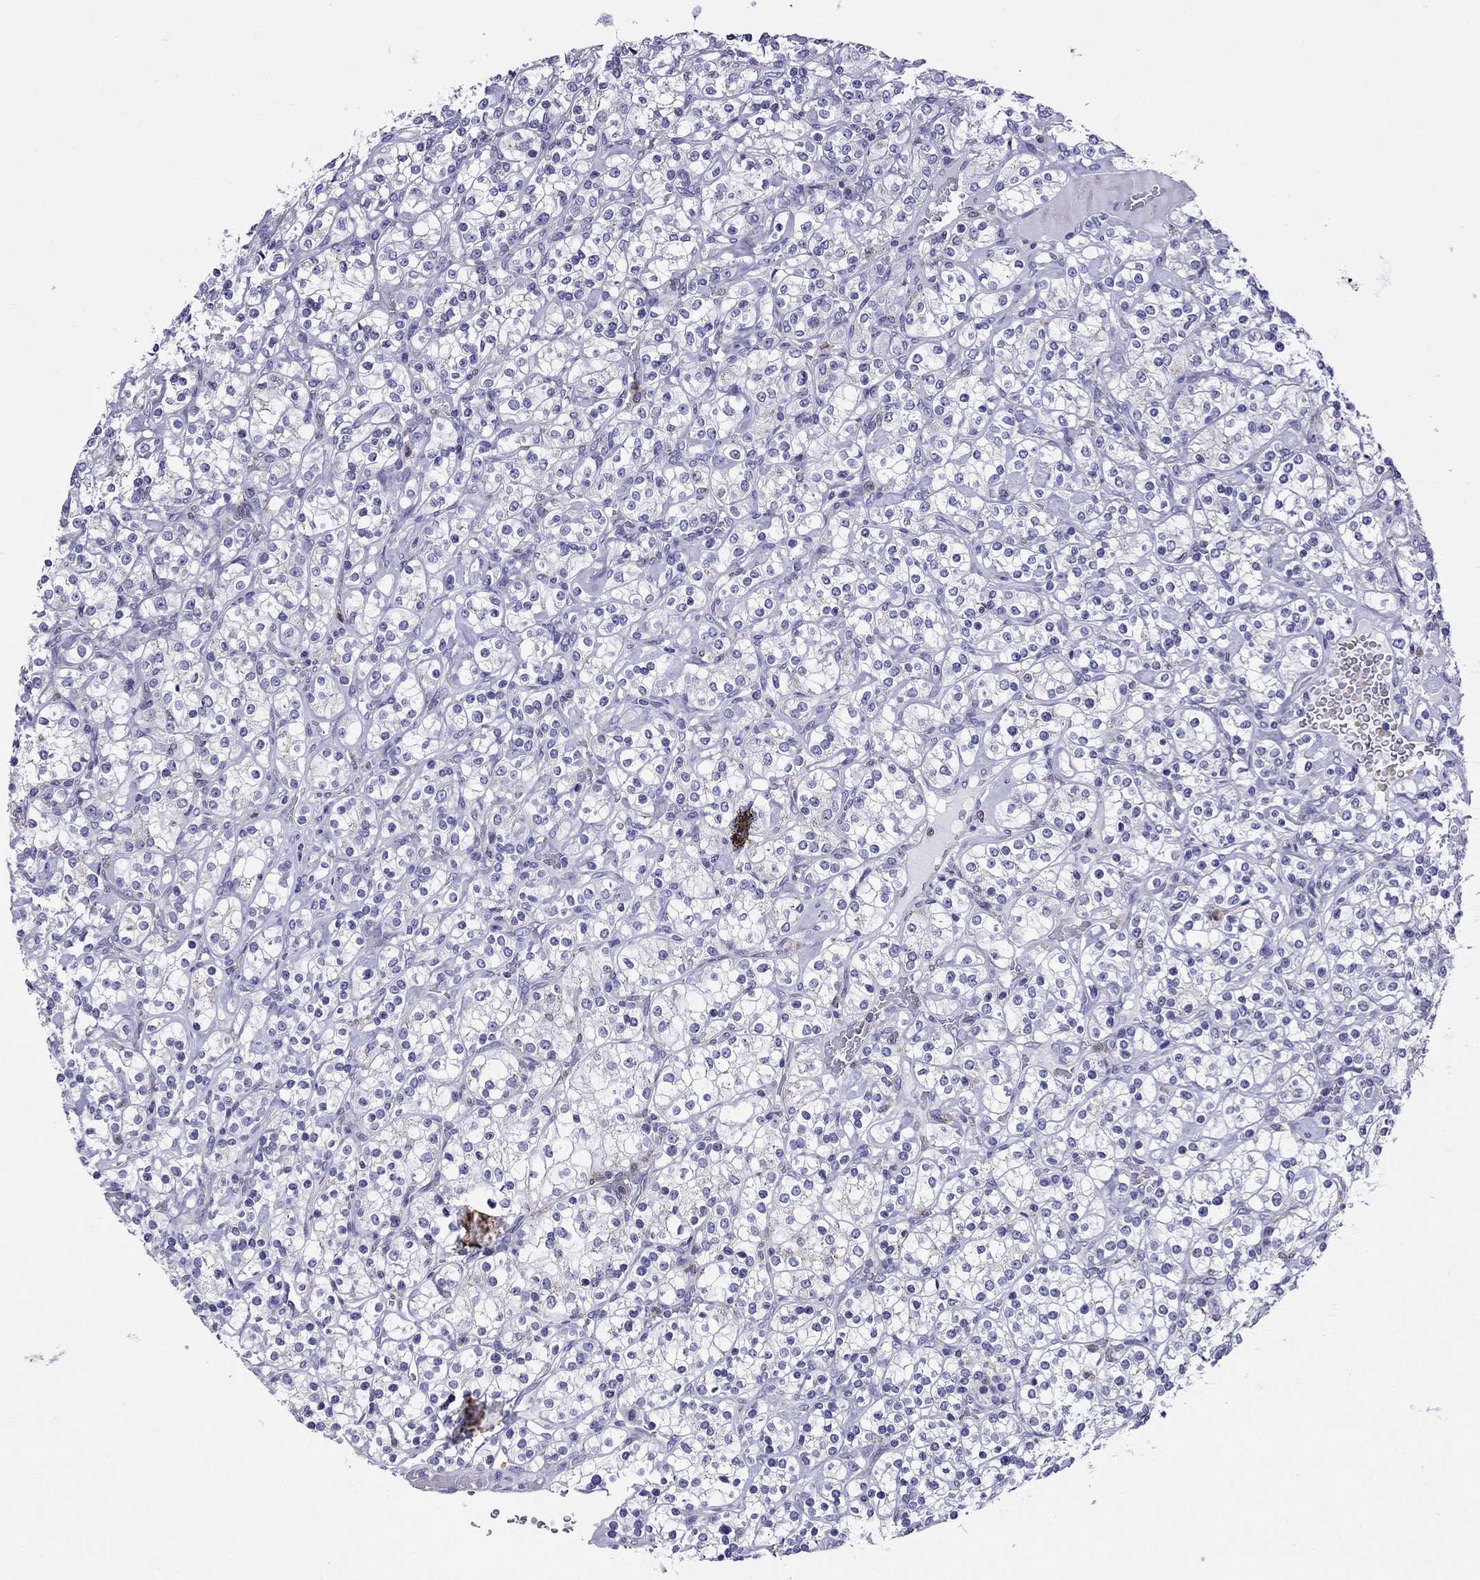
{"staining": {"intensity": "negative", "quantity": "none", "location": "none"}, "tissue": "renal cancer", "cell_type": "Tumor cells", "image_type": "cancer", "snomed": [{"axis": "morphology", "description": "Adenocarcinoma, NOS"}, {"axis": "topography", "description": "Kidney"}], "caption": "Micrograph shows no significant protein expression in tumor cells of adenocarcinoma (renal).", "gene": "SCG2", "patient": {"sex": "male", "age": 77}}